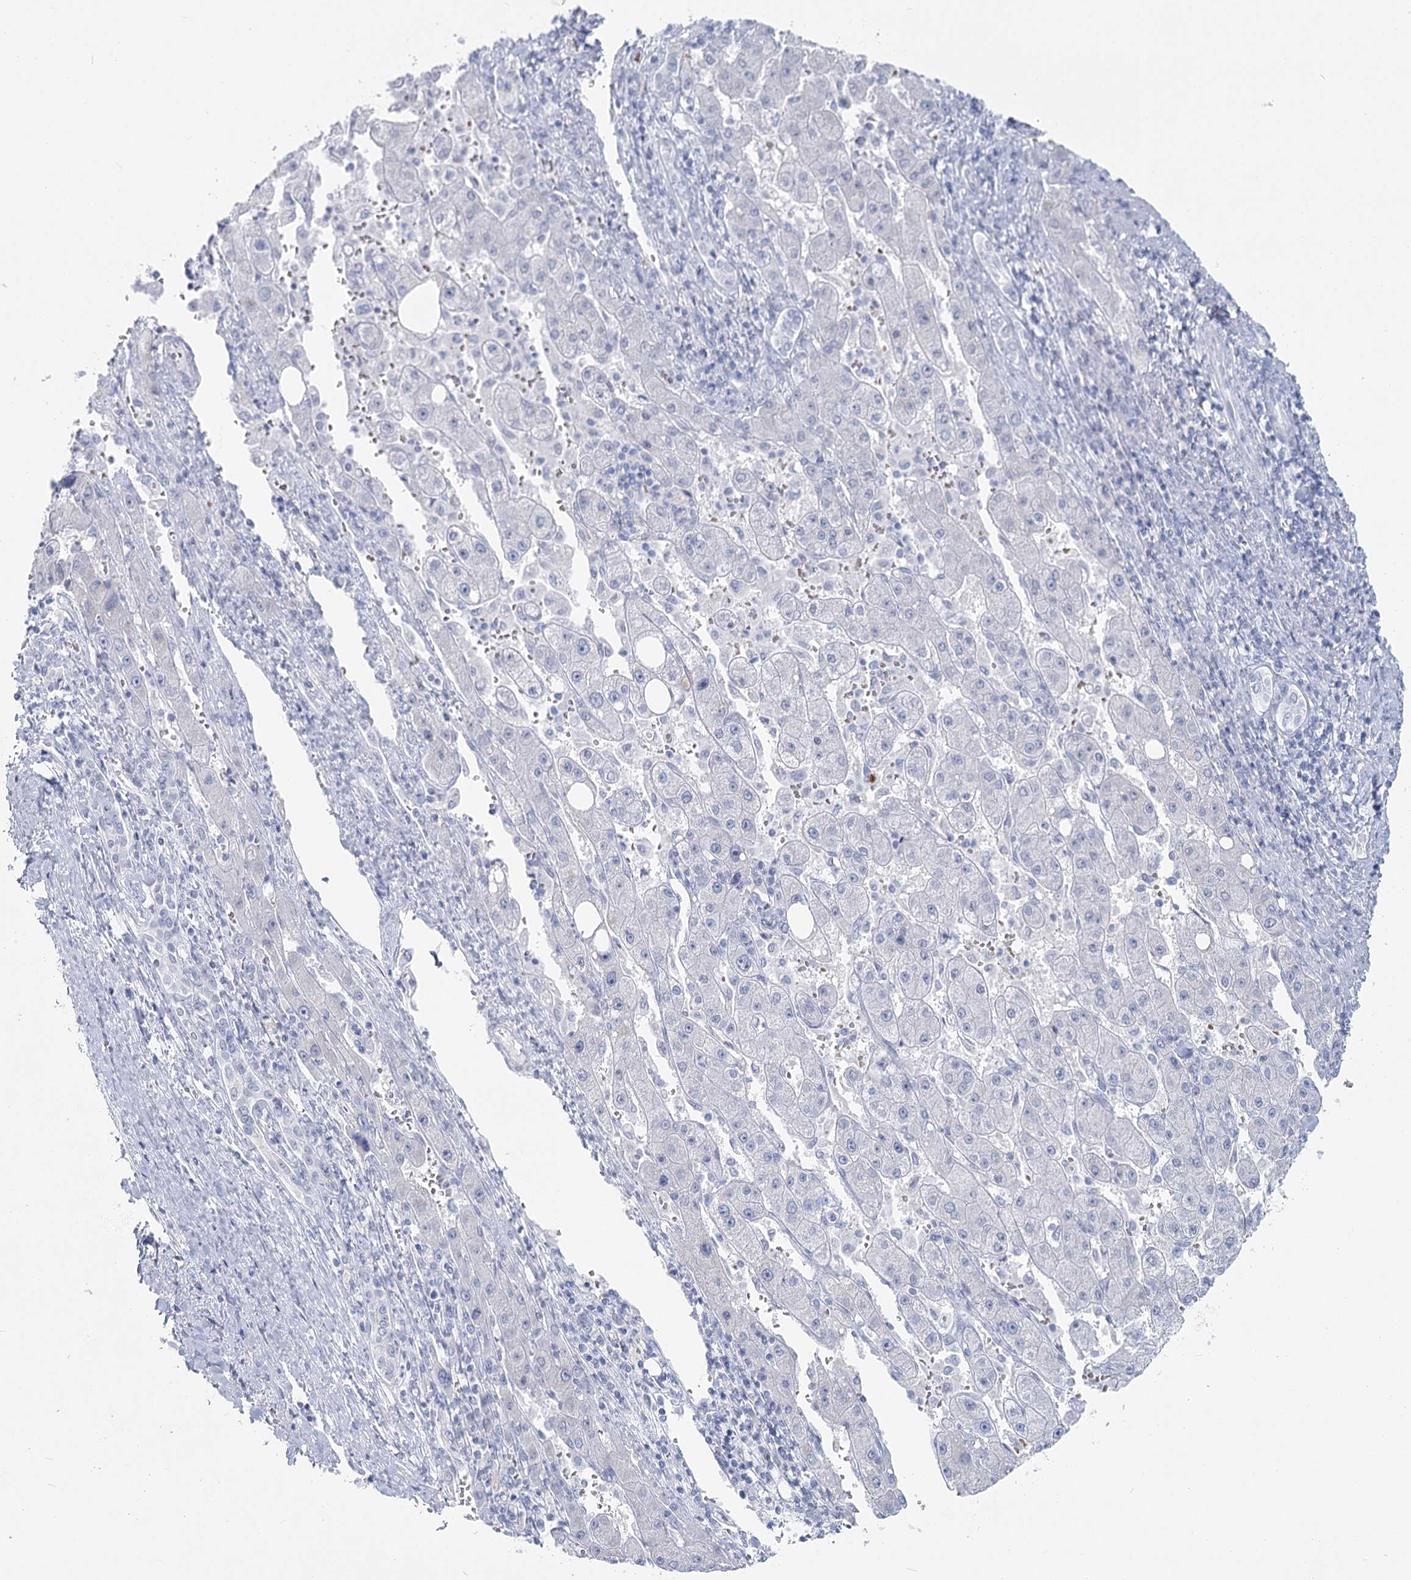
{"staining": {"intensity": "negative", "quantity": "none", "location": "none"}, "tissue": "liver cancer", "cell_type": "Tumor cells", "image_type": "cancer", "snomed": [{"axis": "morphology", "description": "Carcinoma, Hepatocellular, NOS"}, {"axis": "topography", "description": "Liver"}], "caption": "Liver hepatocellular carcinoma was stained to show a protein in brown. There is no significant expression in tumor cells.", "gene": "IFIT5", "patient": {"sex": "female", "age": 73}}